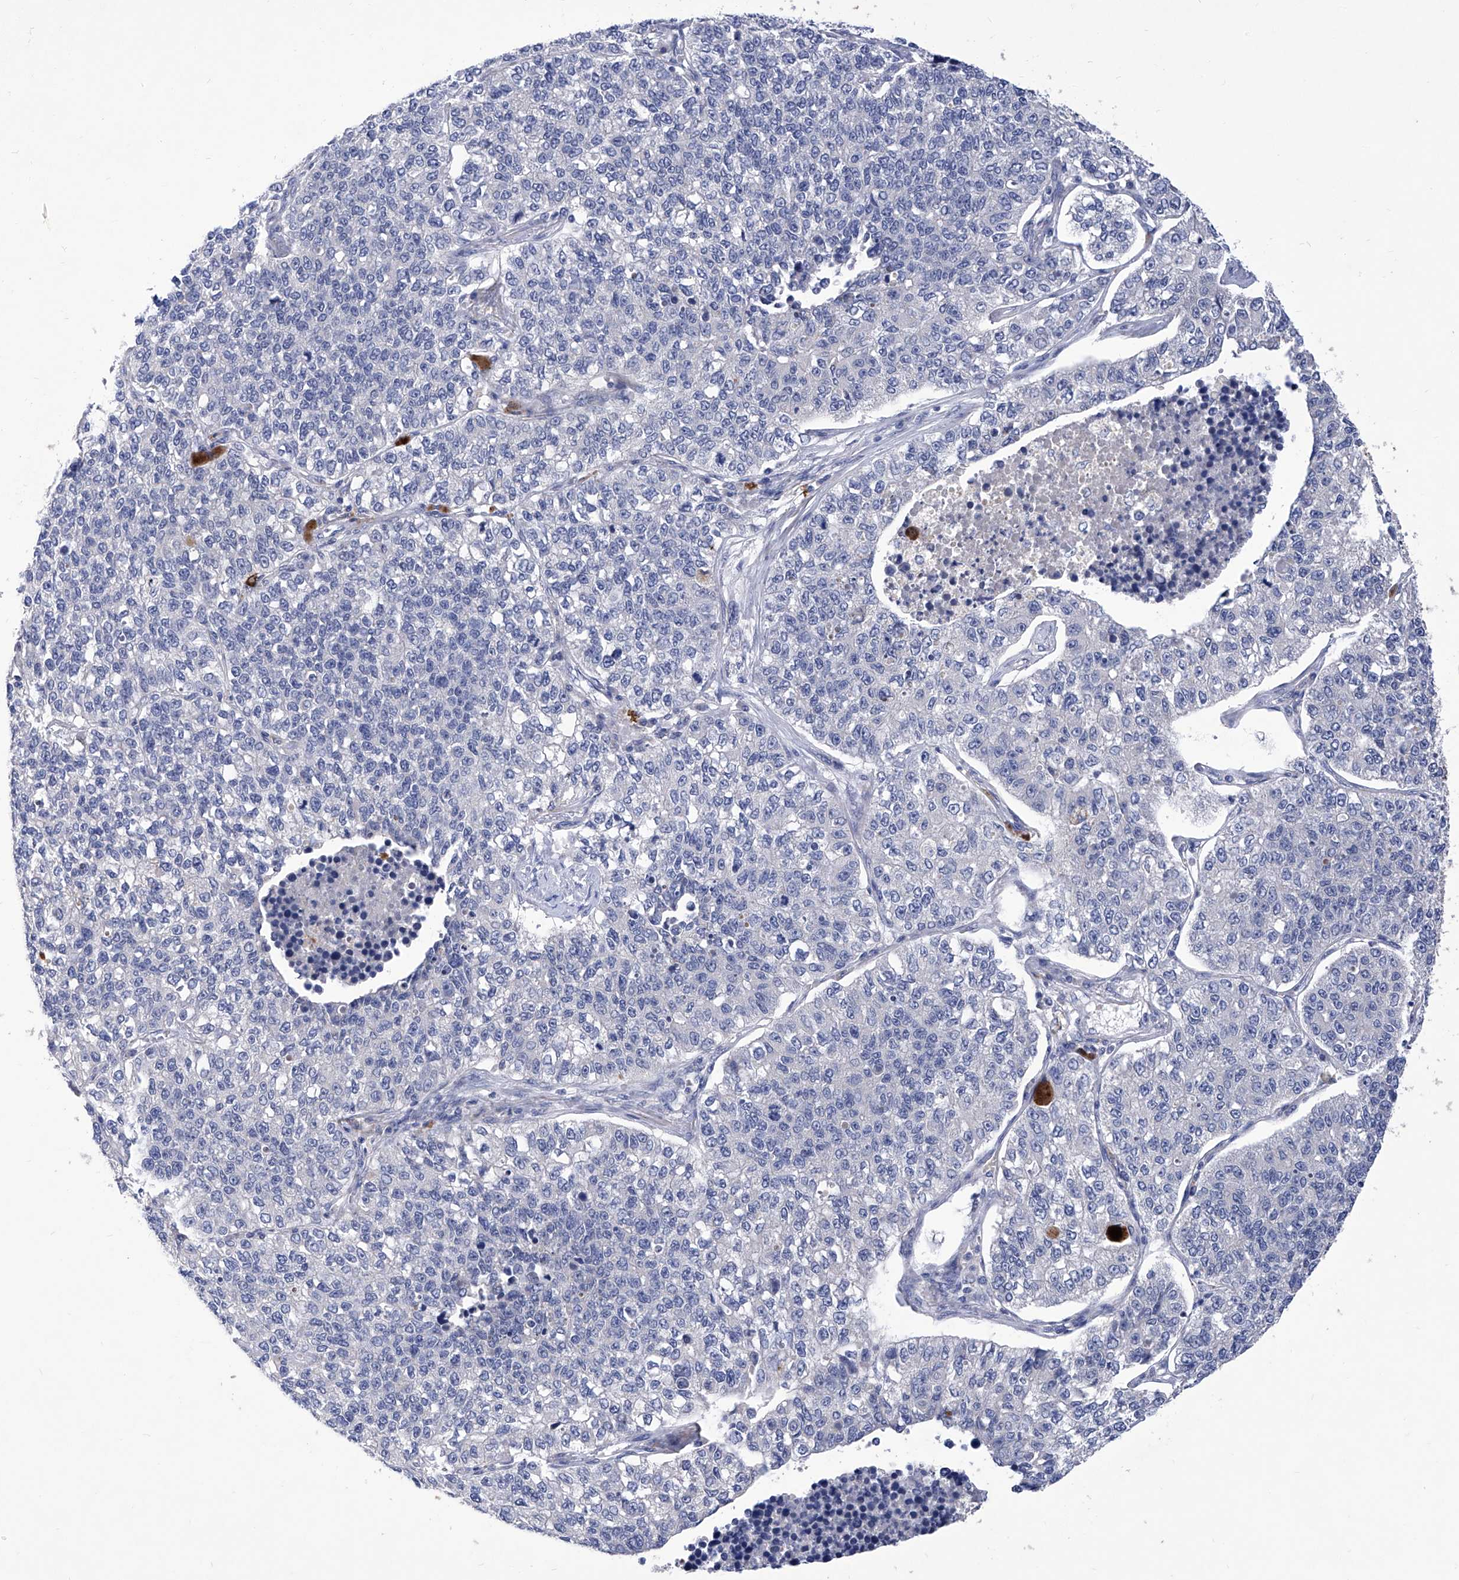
{"staining": {"intensity": "negative", "quantity": "none", "location": "none"}, "tissue": "lung cancer", "cell_type": "Tumor cells", "image_type": "cancer", "snomed": [{"axis": "morphology", "description": "Adenocarcinoma, NOS"}, {"axis": "topography", "description": "Lung"}], "caption": "Protein analysis of lung adenocarcinoma displays no significant expression in tumor cells.", "gene": "IFNL2", "patient": {"sex": "male", "age": 49}}